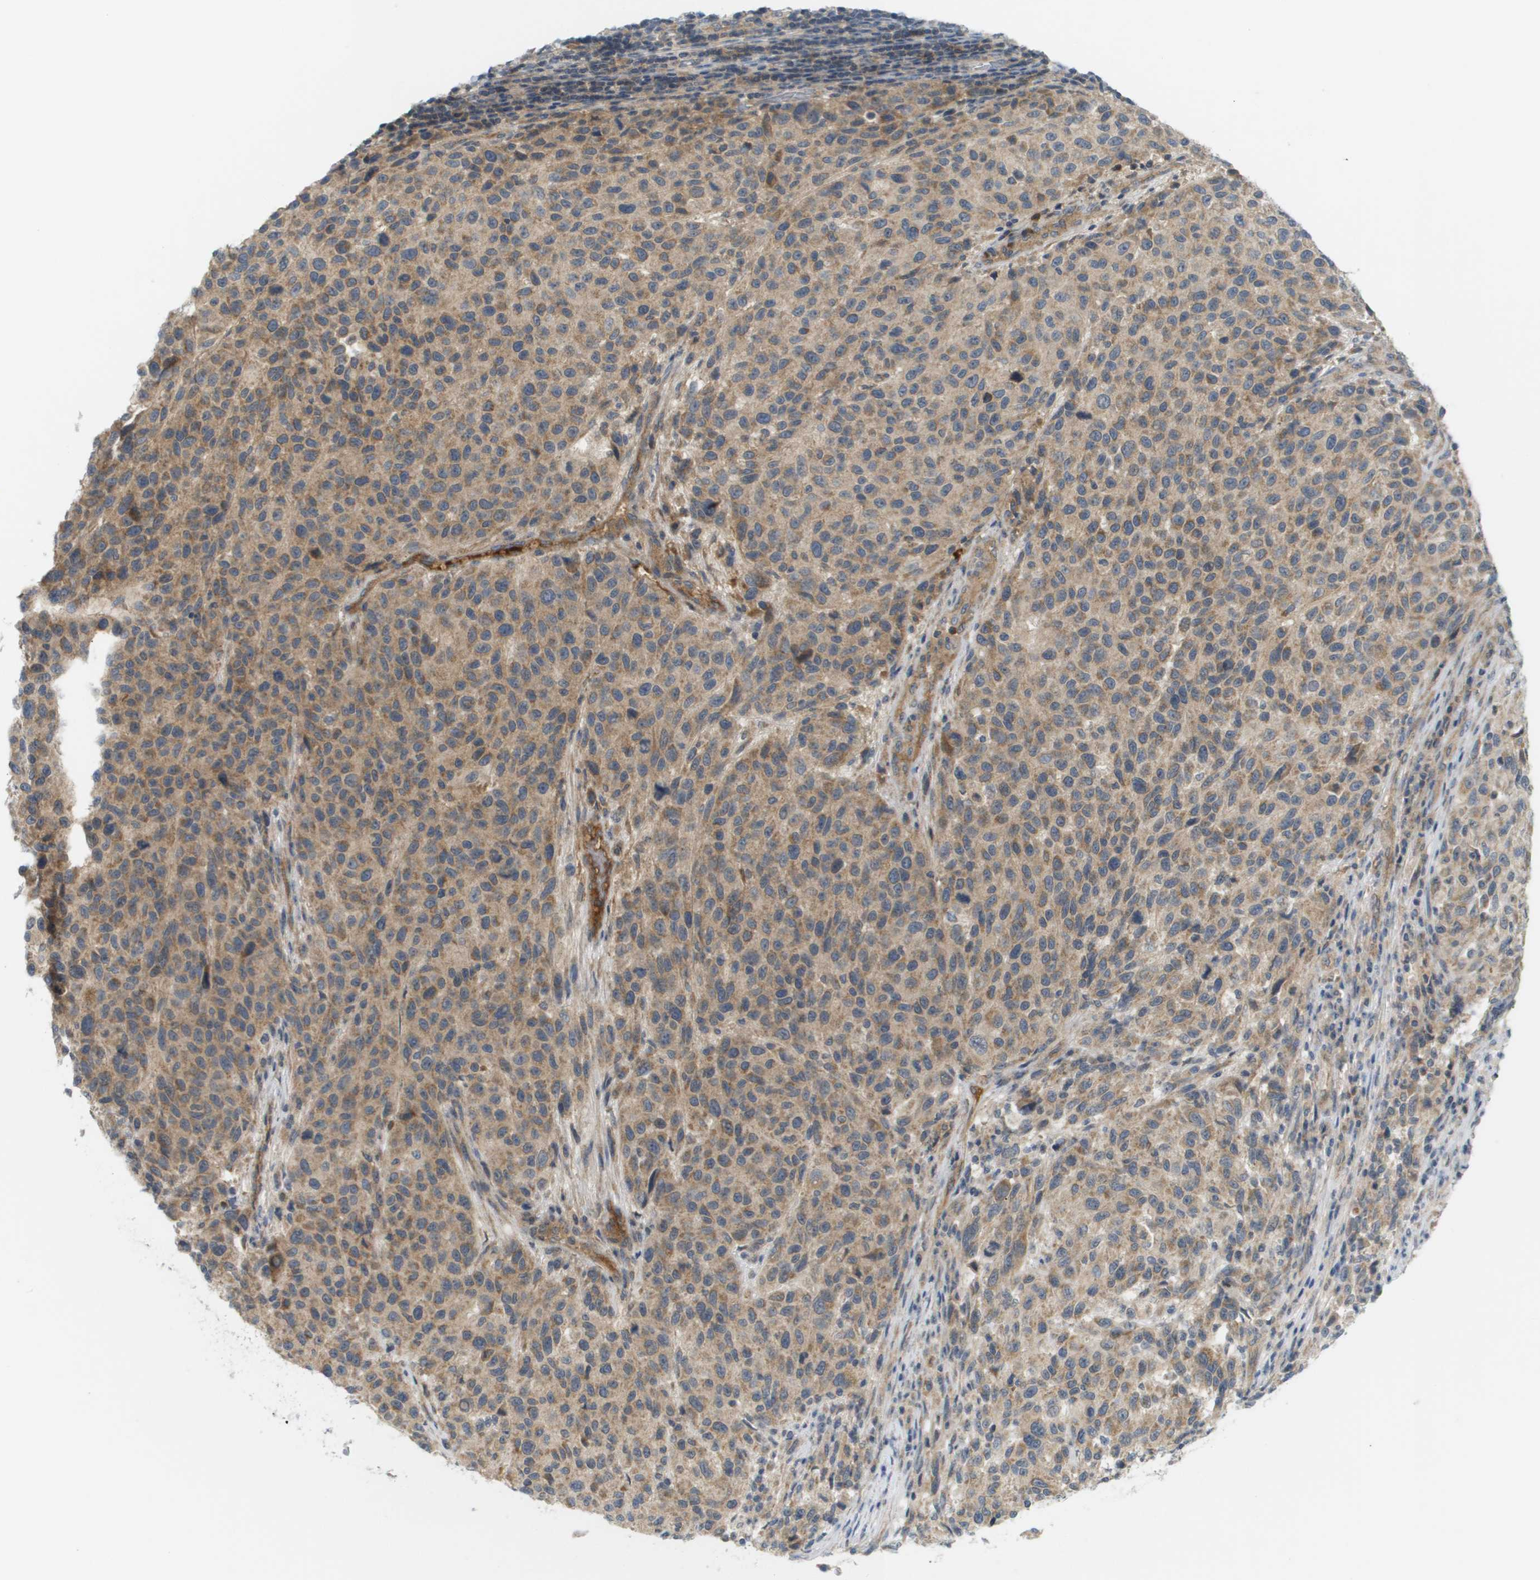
{"staining": {"intensity": "weak", "quantity": ">75%", "location": "cytoplasmic/membranous"}, "tissue": "melanoma", "cell_type": "Tumor cells", "image_type": "cancer", "snomed": [{"axis": "morphology", "description": "Malignant melanoma, Metastatic site"}, {"axis": "topography", "description": "Lymph node"}], "caption": "Tumor cells show weak cytoplasmic/membranous expression in about >75% of cells in malignant melanoma (metastatic site). (brown staining indicates protein expression, while blue staining denotes nuclei).", "gene": "PROC", "patient": {"sex": "male", "age": 61}}